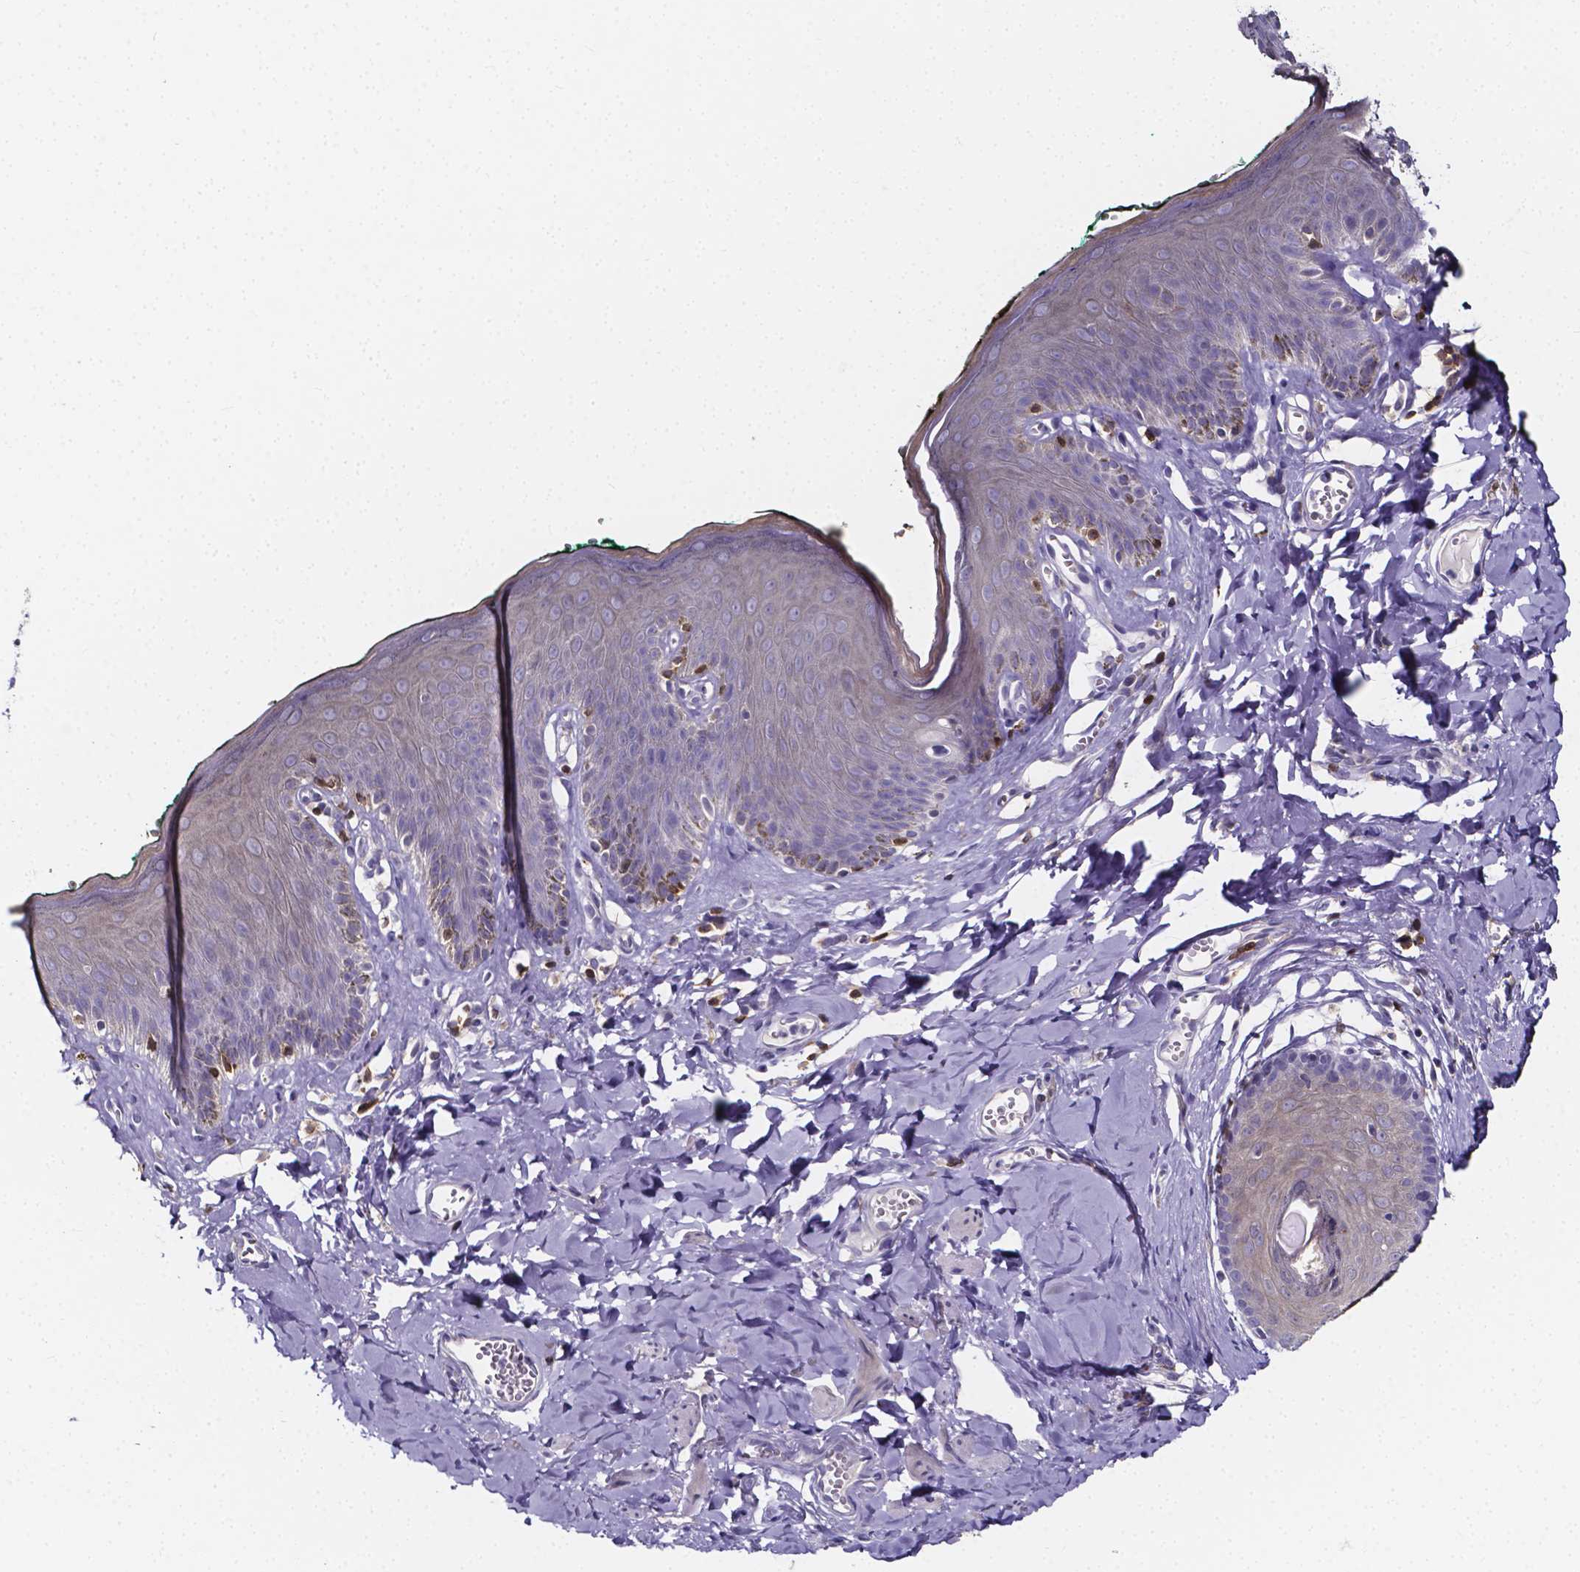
{"staining": {"intensity": "strong", "quantity": "<25%", "location": "cytoplasmic/membranous"}, "tissue": "skin", "cell_type": "Epidermal cells", "image_type": "normal", "snomed": [{"axis": "morphology", "description": "Normal tissue, NOS"}, {"axis": "topography", "description": "Vulva"}, {"axis": "topography", "description": "Peripheral nerve tissue"}], "caption": "A histopathology image of skin stained for a protein reveals strong cytoplasmic/membranous brown staining in epidermal cells.", "gene": "THEMIS", "patient": {"sex": "female", "age": 66}}